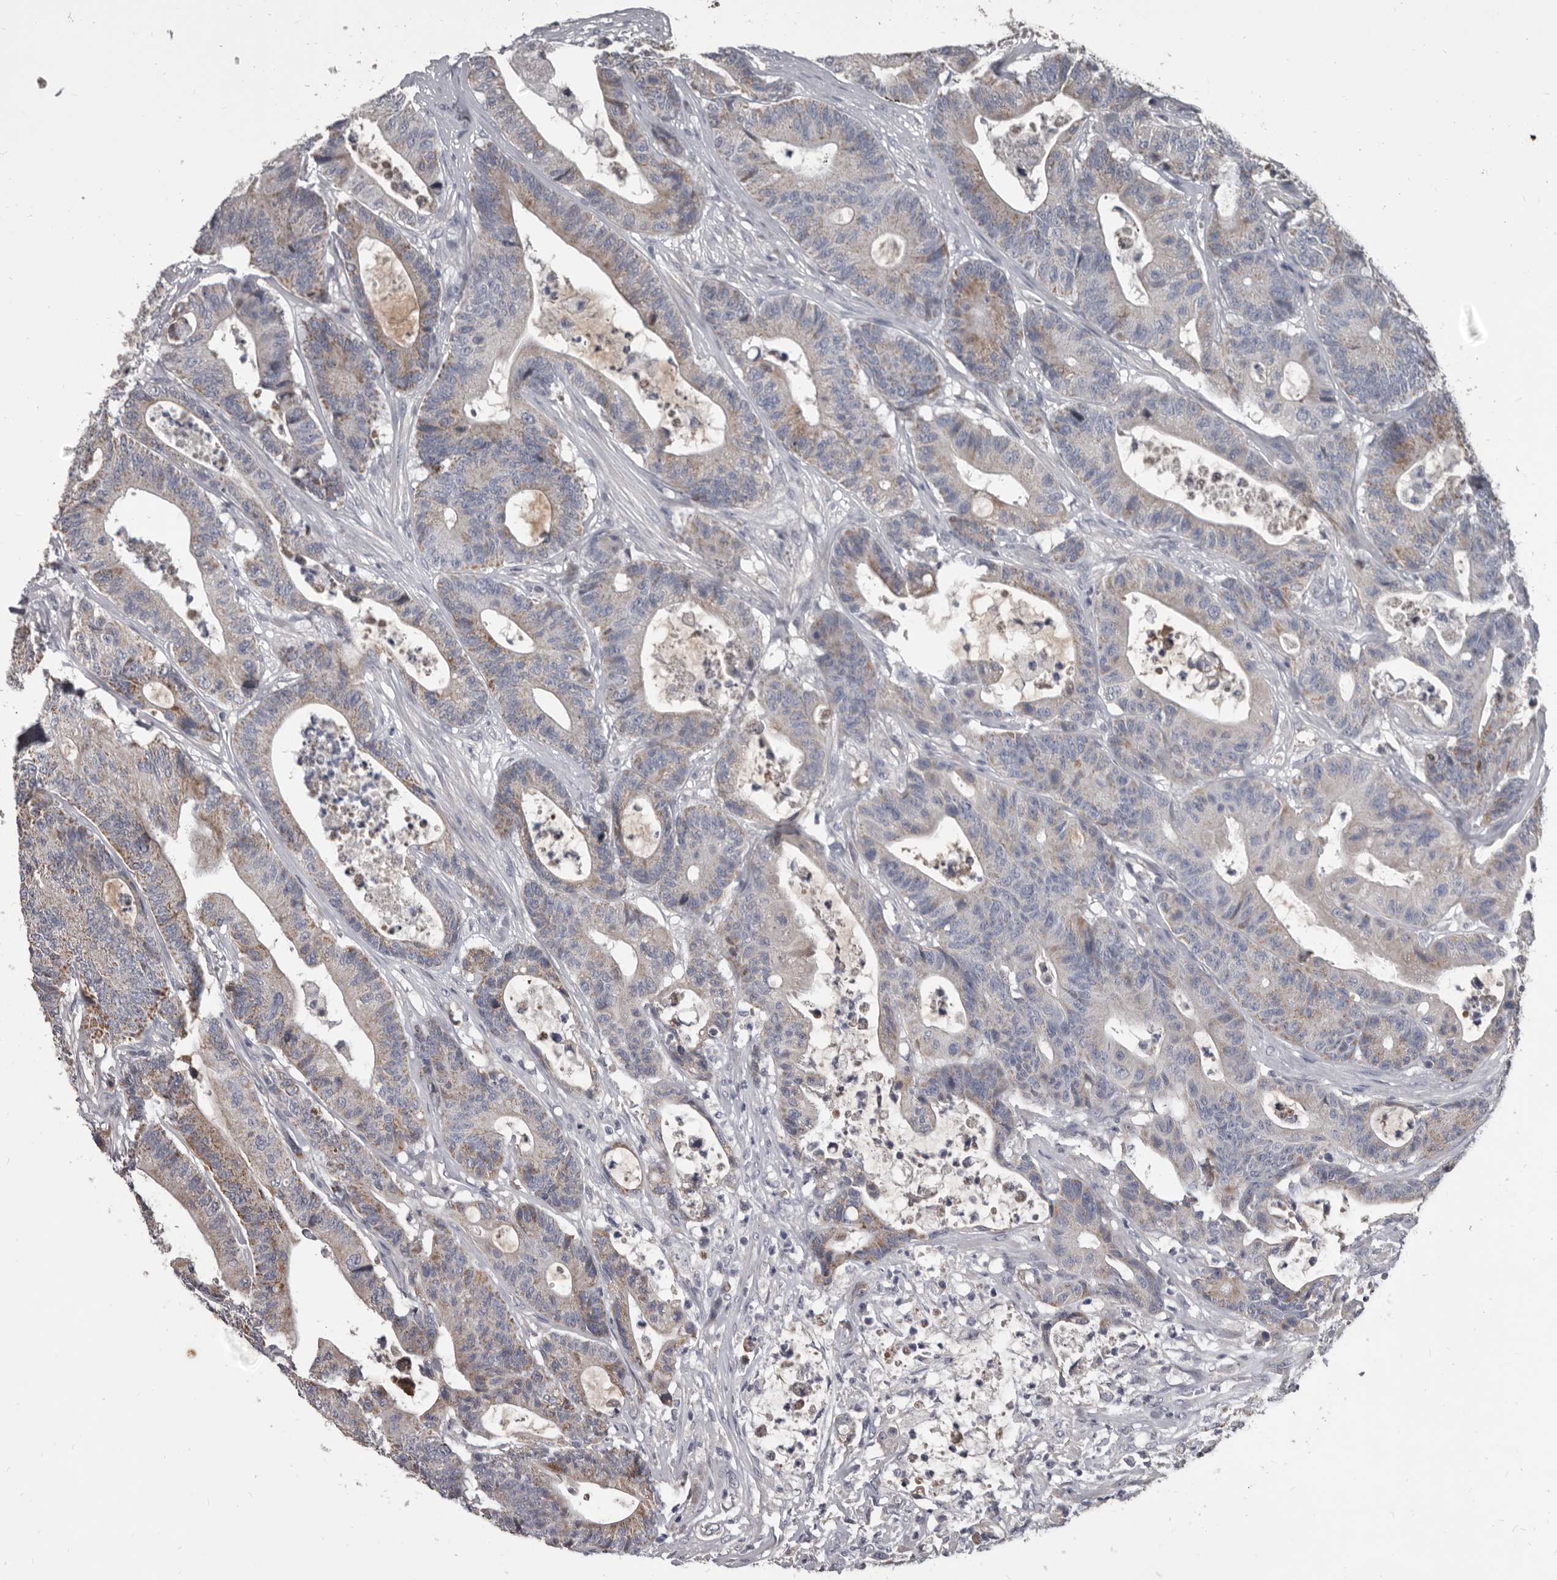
{"staining": {"intensity": "moderate", "quantity": "<25%", "location": "cytoplasmic/membranous"}, "tissue": "colorectal cancer", "cell_type": "Tumor cells", "image_type": "cancer", "snomed": [{"axis": "morphology", "description": "Adenocarcinoma, NOS"}, {"axis": "topography", "description": "Colon"}], "caption": "Immunohistochemical staining of human colorectal cancer displays low levels of moderate cytoplasmic/membranous staining in about <25% of tumor cells. The protein of interest is stained brown, and the nuclei are stained in blue (DAB IHC with brightfield microscopy, high magnification).", "gene": "ALDH5A1", "patient": {"sex": "female", "age": 84}}